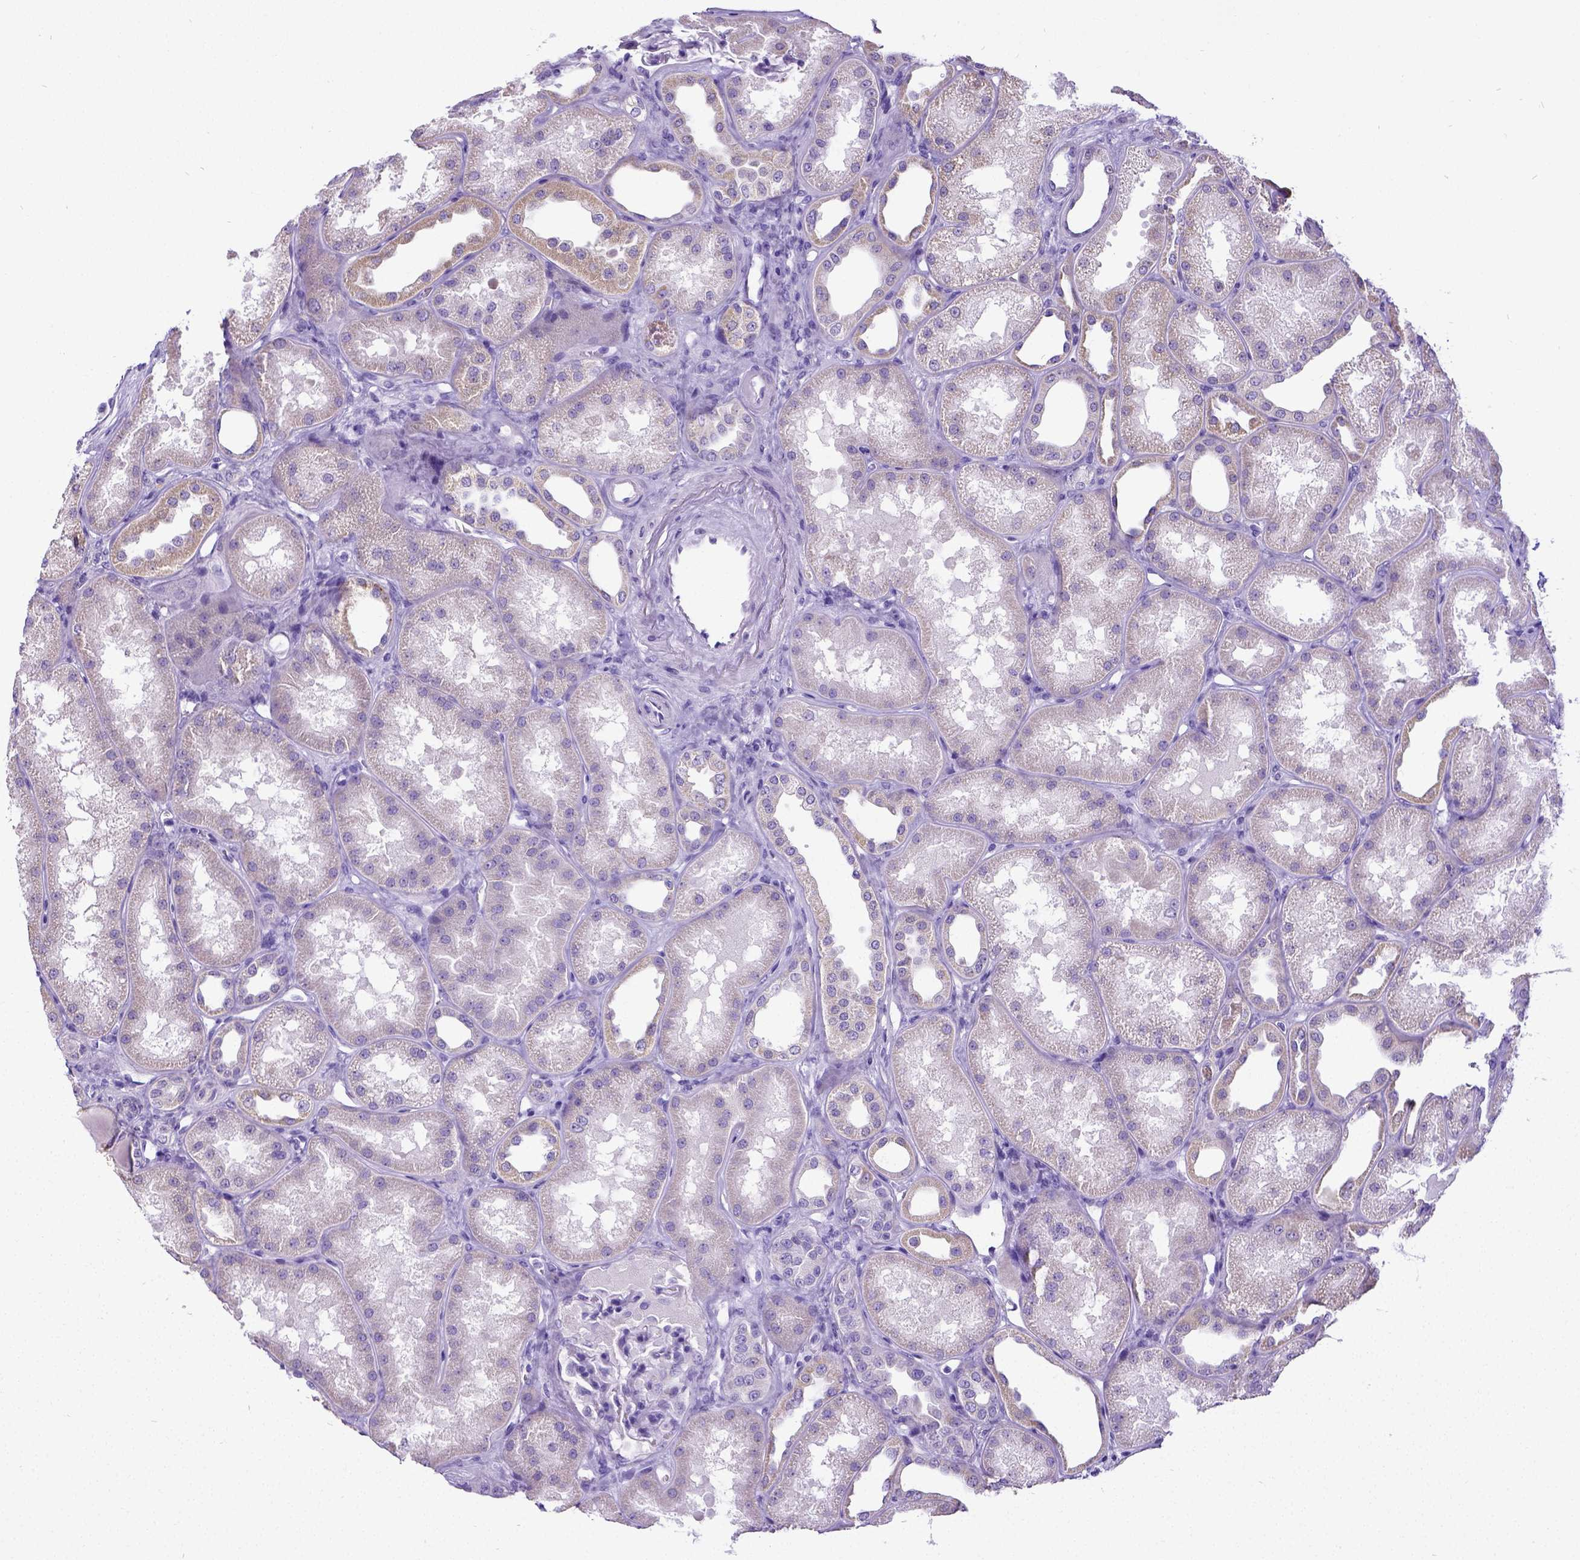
{"staining": {"intensity": "negative", "quantity": "none", "location": "none"}, "tissue": "kidney", "cell_type": "Cells in glomeruli", "image_type": "normal", "snomed": [{"axis": "morphology", "description": "Normal tissue, NOS"}, {"axis": "topography", "description": "Kidney"}], "caption": "This is an immunohistochemistry (IHC) image of benign human kidney. There is no expression in cells in glomeruli.", "gene": "SATB2", "patient": {"sex": "male", "age": 61}}